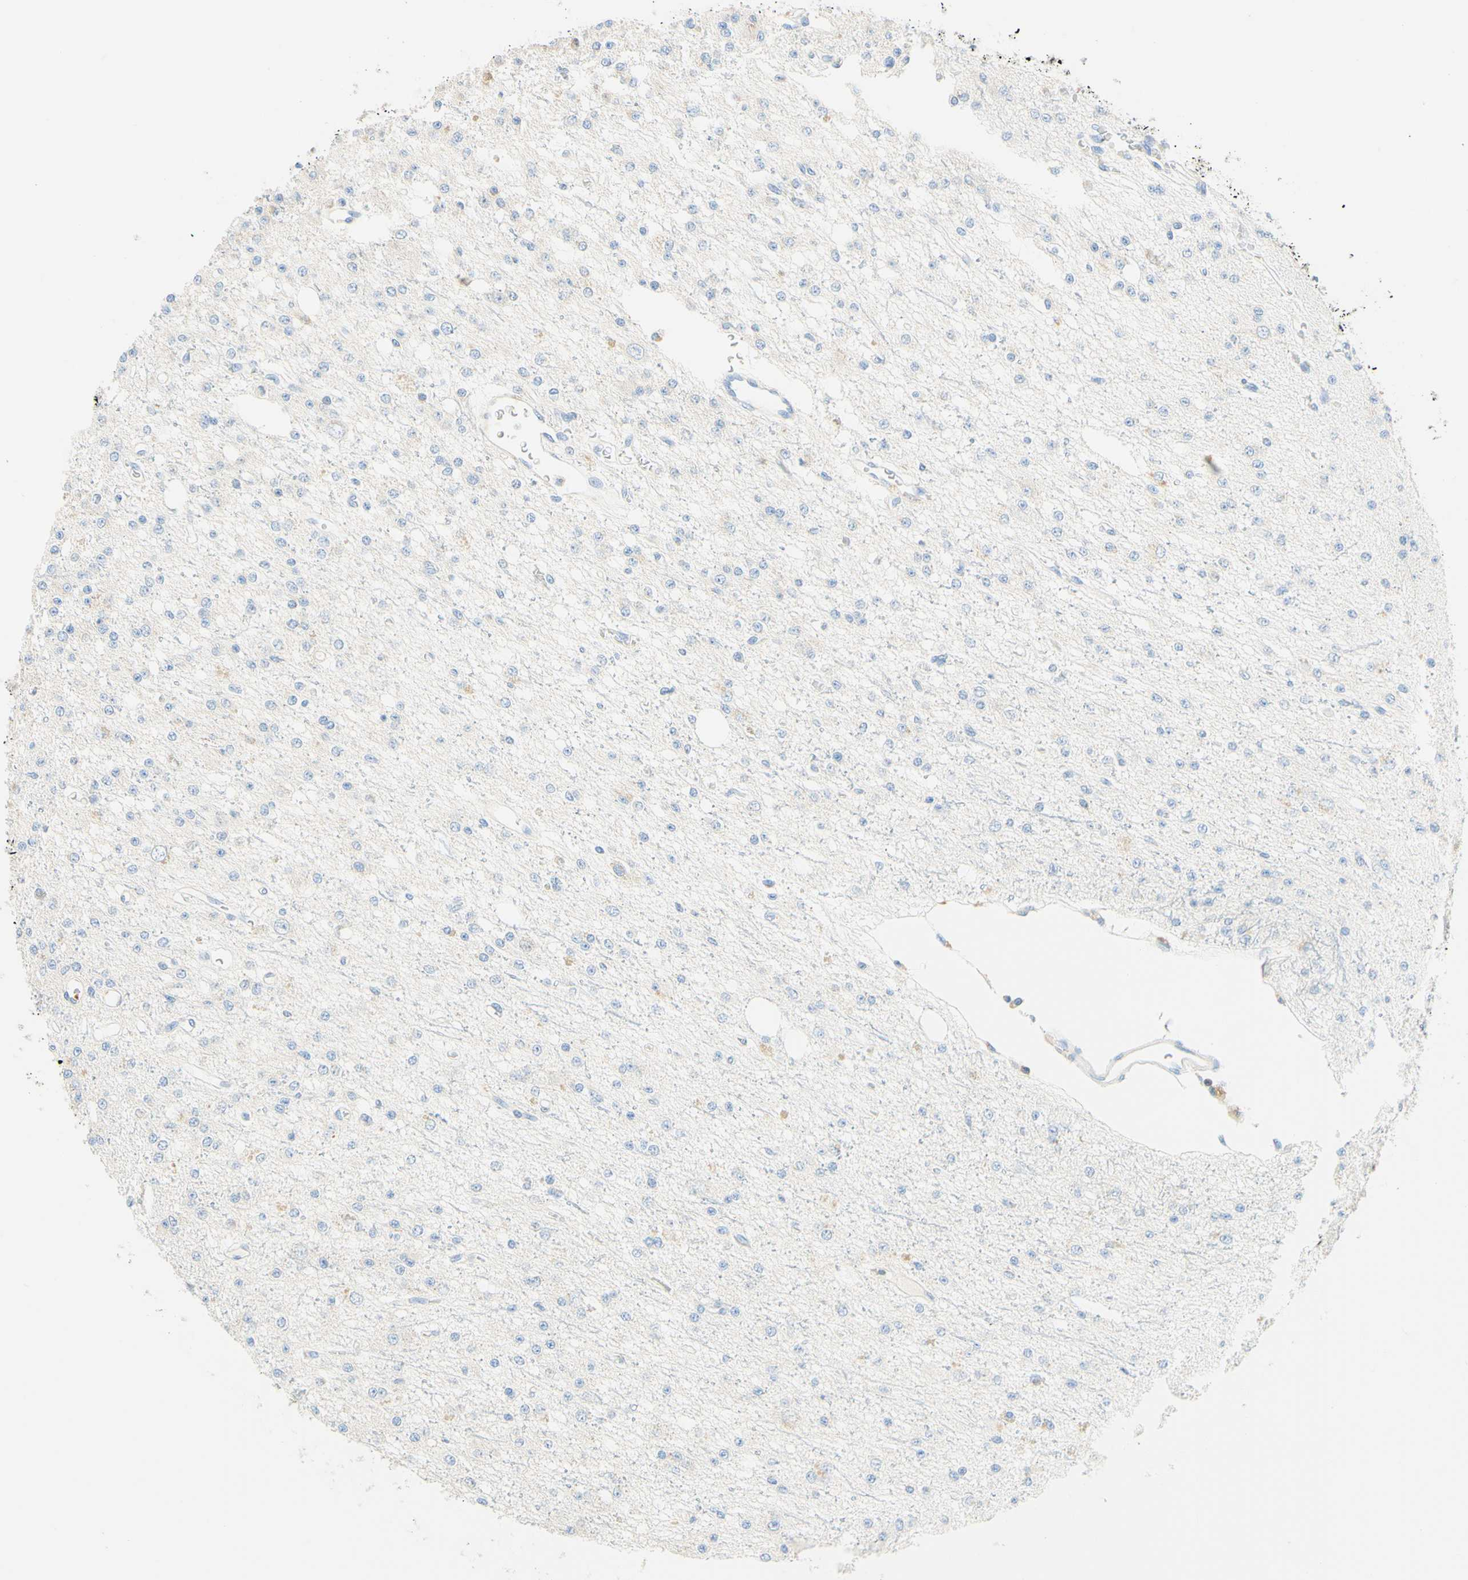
{"staining": {"intensity": "negative", "quantity": "none", "location": "none"}, "tissue": "glioma", "cell_type": "Tumor cells", "image_type": "cancer", "snomed": [{"axis": "morphology", "description": "Glioma, malignant, Low grade"}, {"axis": "topography", "description": "Brain"}], "caption": "Immunohistochemical staining of glioma reveals no significant staining in tumor cells. (DAB immunohistochemistry (IHC) visualized using brightfield microscopy, high magnification).", "gene": "LAT", "patient": {"sex": "male", "age": 38}}